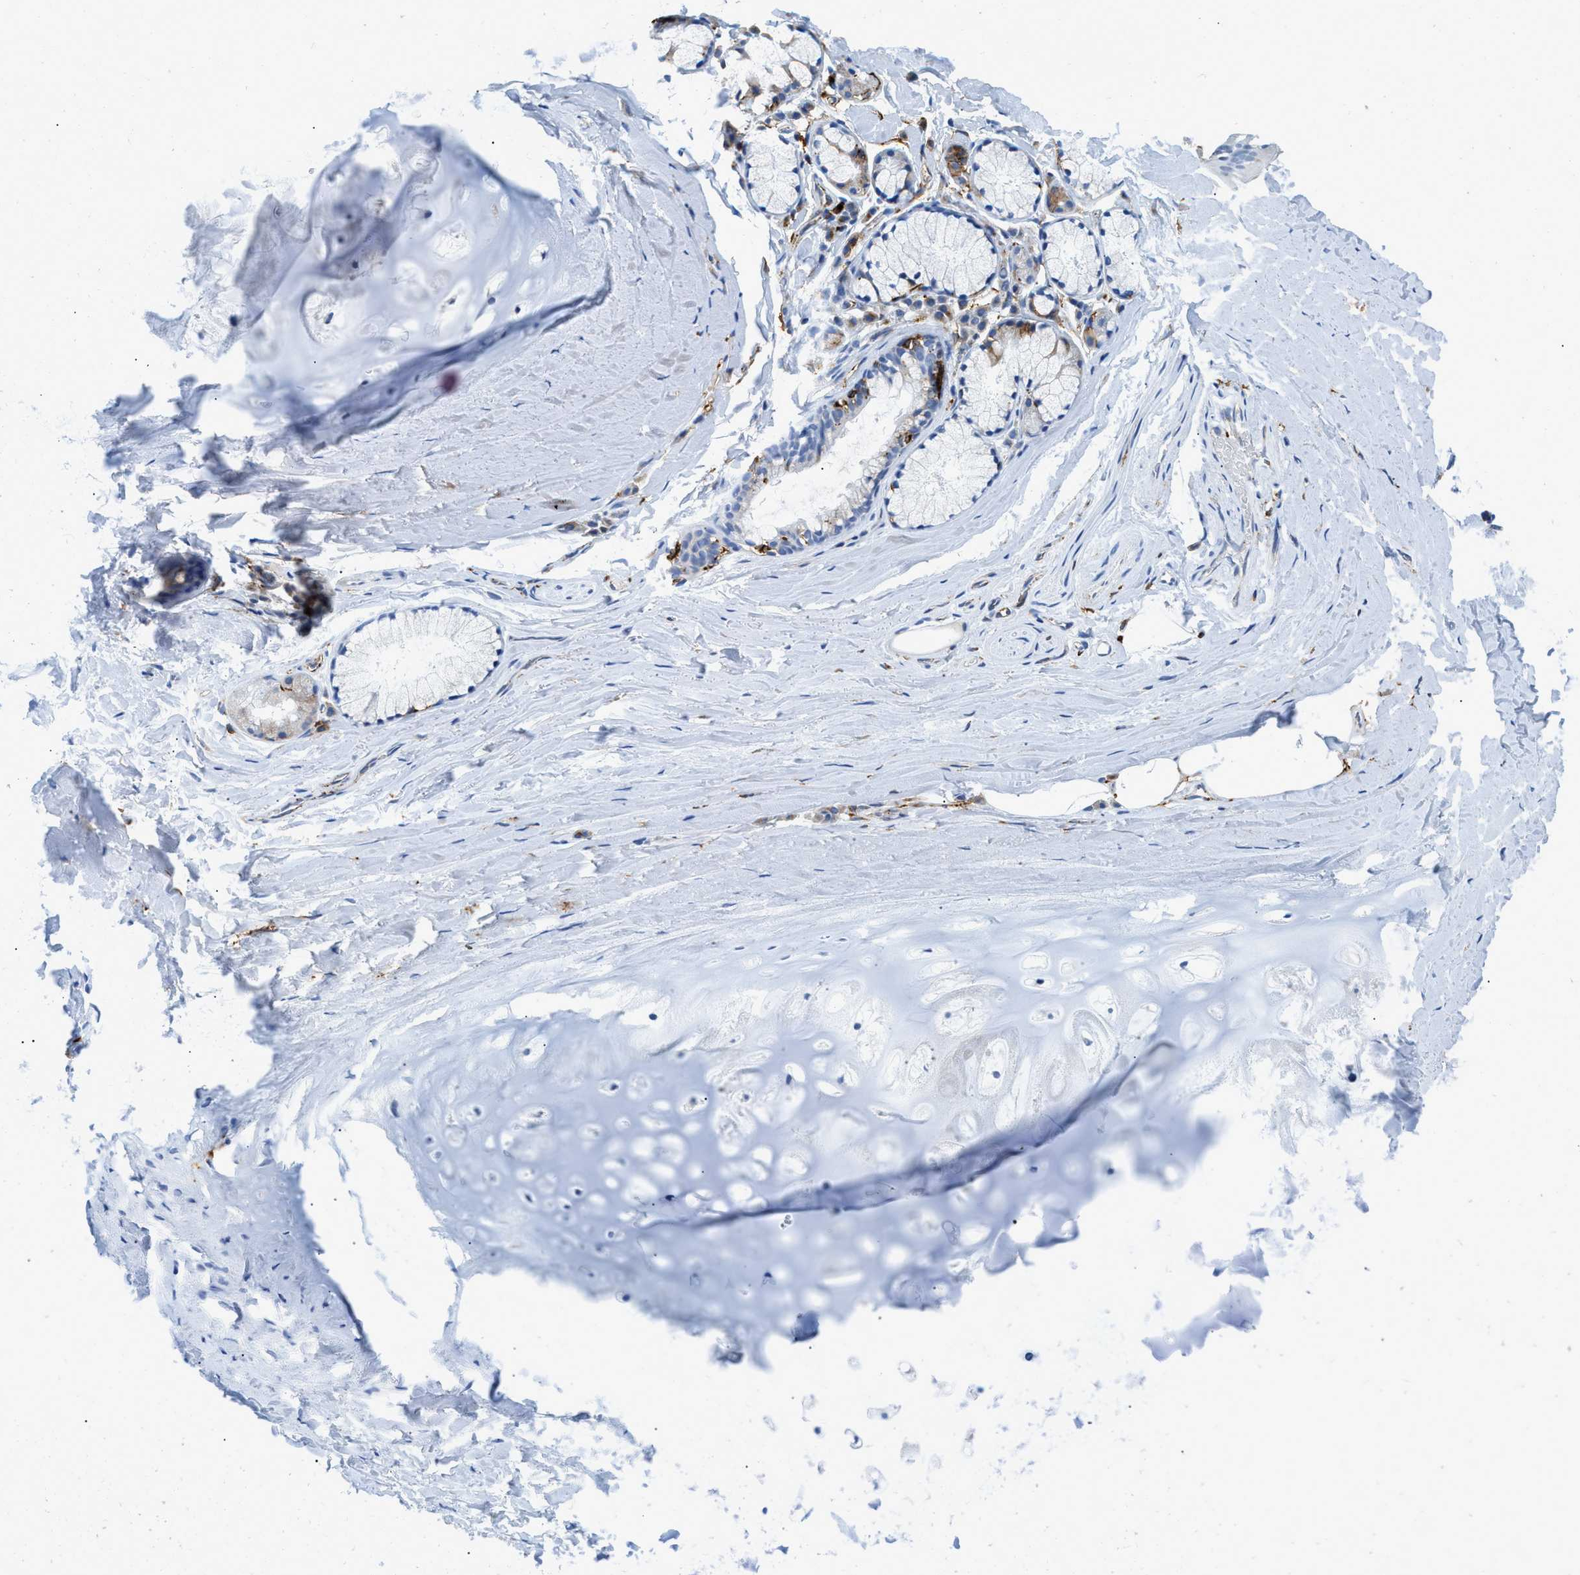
{"staining": {"intensity": "negative", "quantity": "none", "location": "none"}, "tissue": "adipose tissue", "cell_type": "Adipocytes", "image_type": "normal", "snomed": [{"axis": "morphology", "description": "Normal tissue, NOS"}, {"axis": "topography", "description": "Cartilage tissue"}, {"axis": "topography", "description": "Bronchus"}], "caption": "Human adipose tissue stained for a protein using immunohistochemistry (IHC) demonstrates no positivity in adipocytes.", "gene": "CD226", "patient": {"sex": "female", "age": 53}}